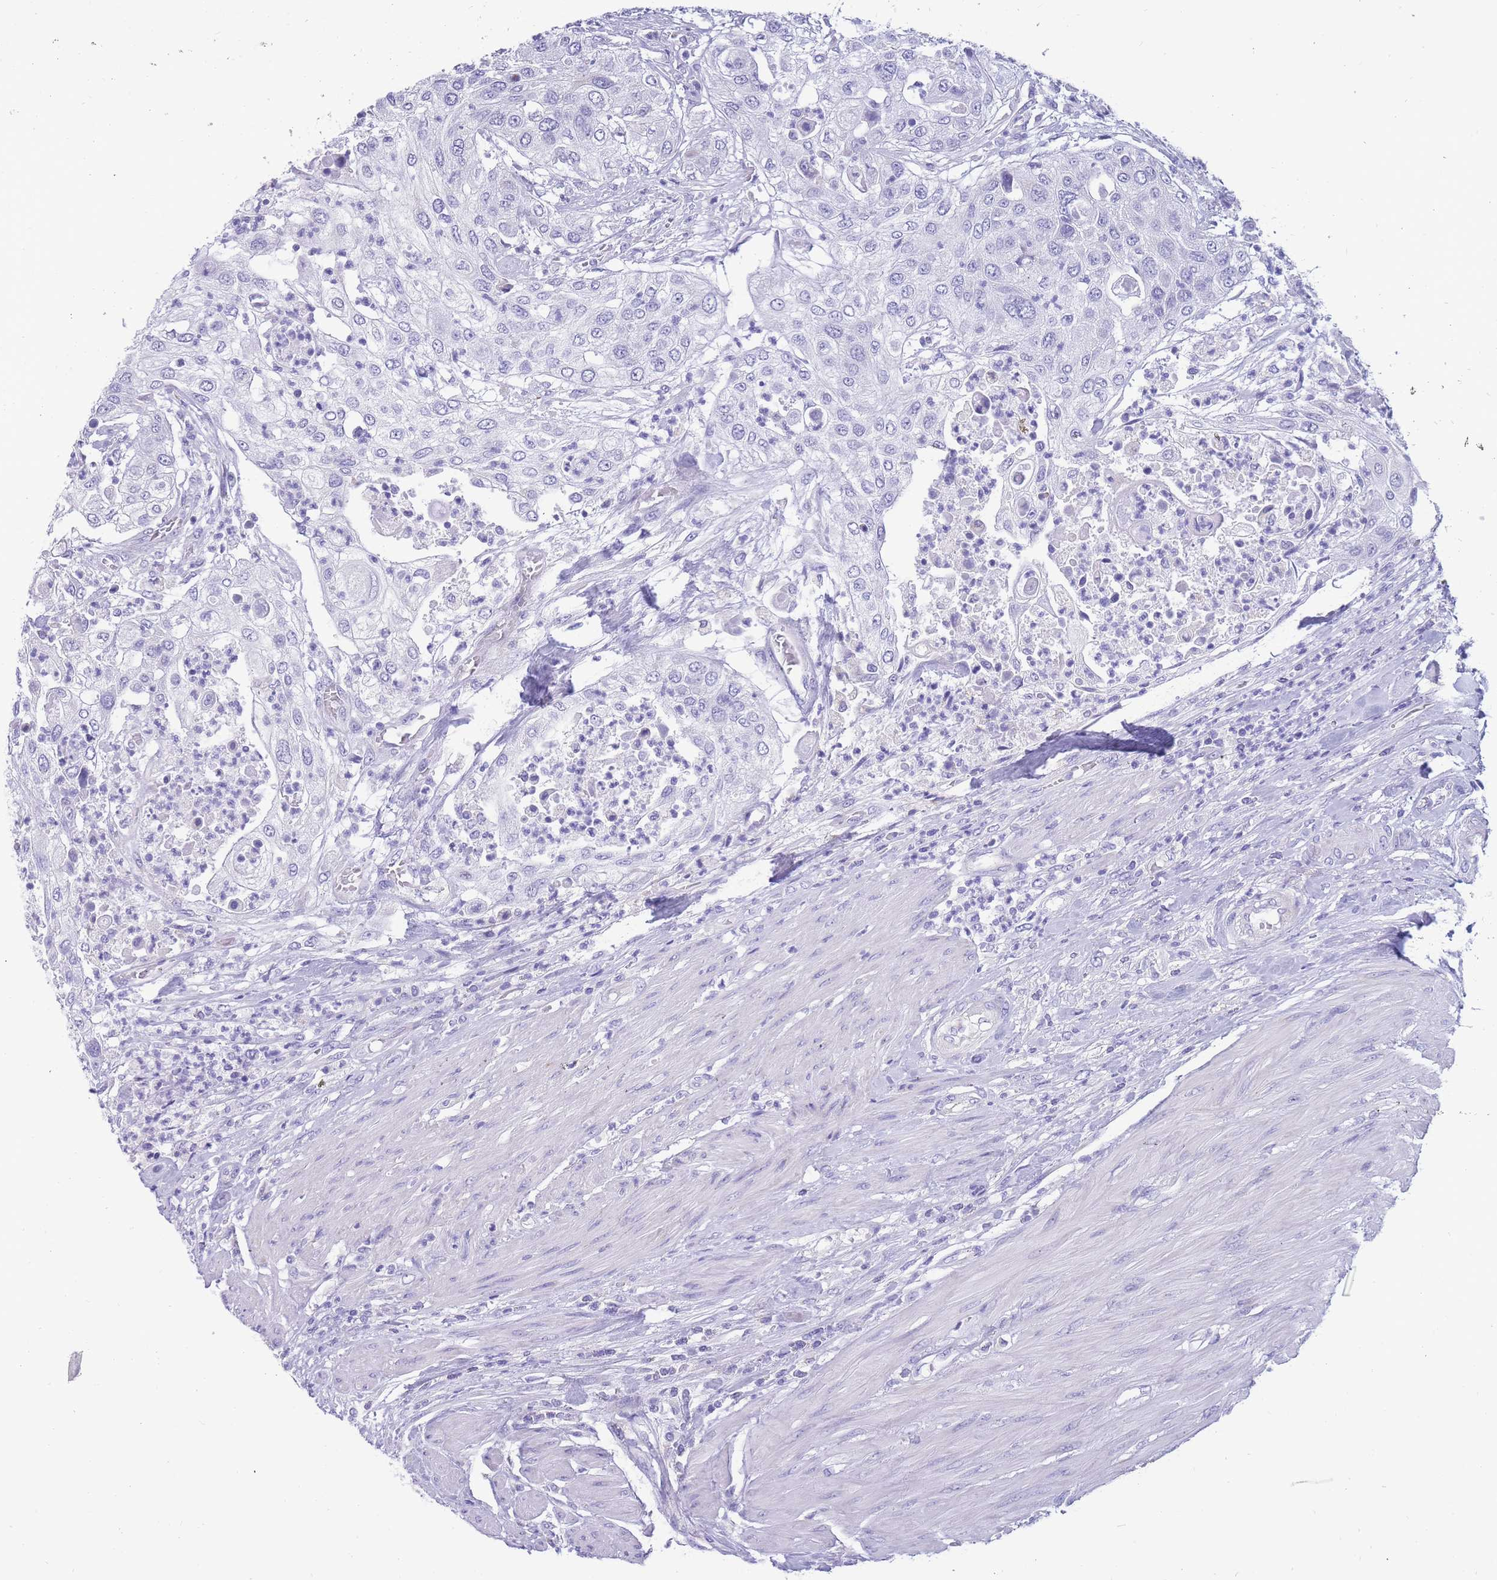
{"staining": {"intensity": "negative", "quantity": "none", "location": "none"}, "tissue": "urothelial cancer", "cell_type": "Tumor cells", "image_type": "cancer", "snomed": [{"axis": "morphology", "description": "Urothelial carcinoma, High grade"}, {"axis": "topography", "description": "Urinary bladder"}], "caption": "Immunohistochemistry (IHC) image of human high-grade urothelial carcinoma stained for a protein (brown), which demonstrates no staining in tumor cells.", "gene": "INTS2", "patient": {"sex": "female", "age": 79}}